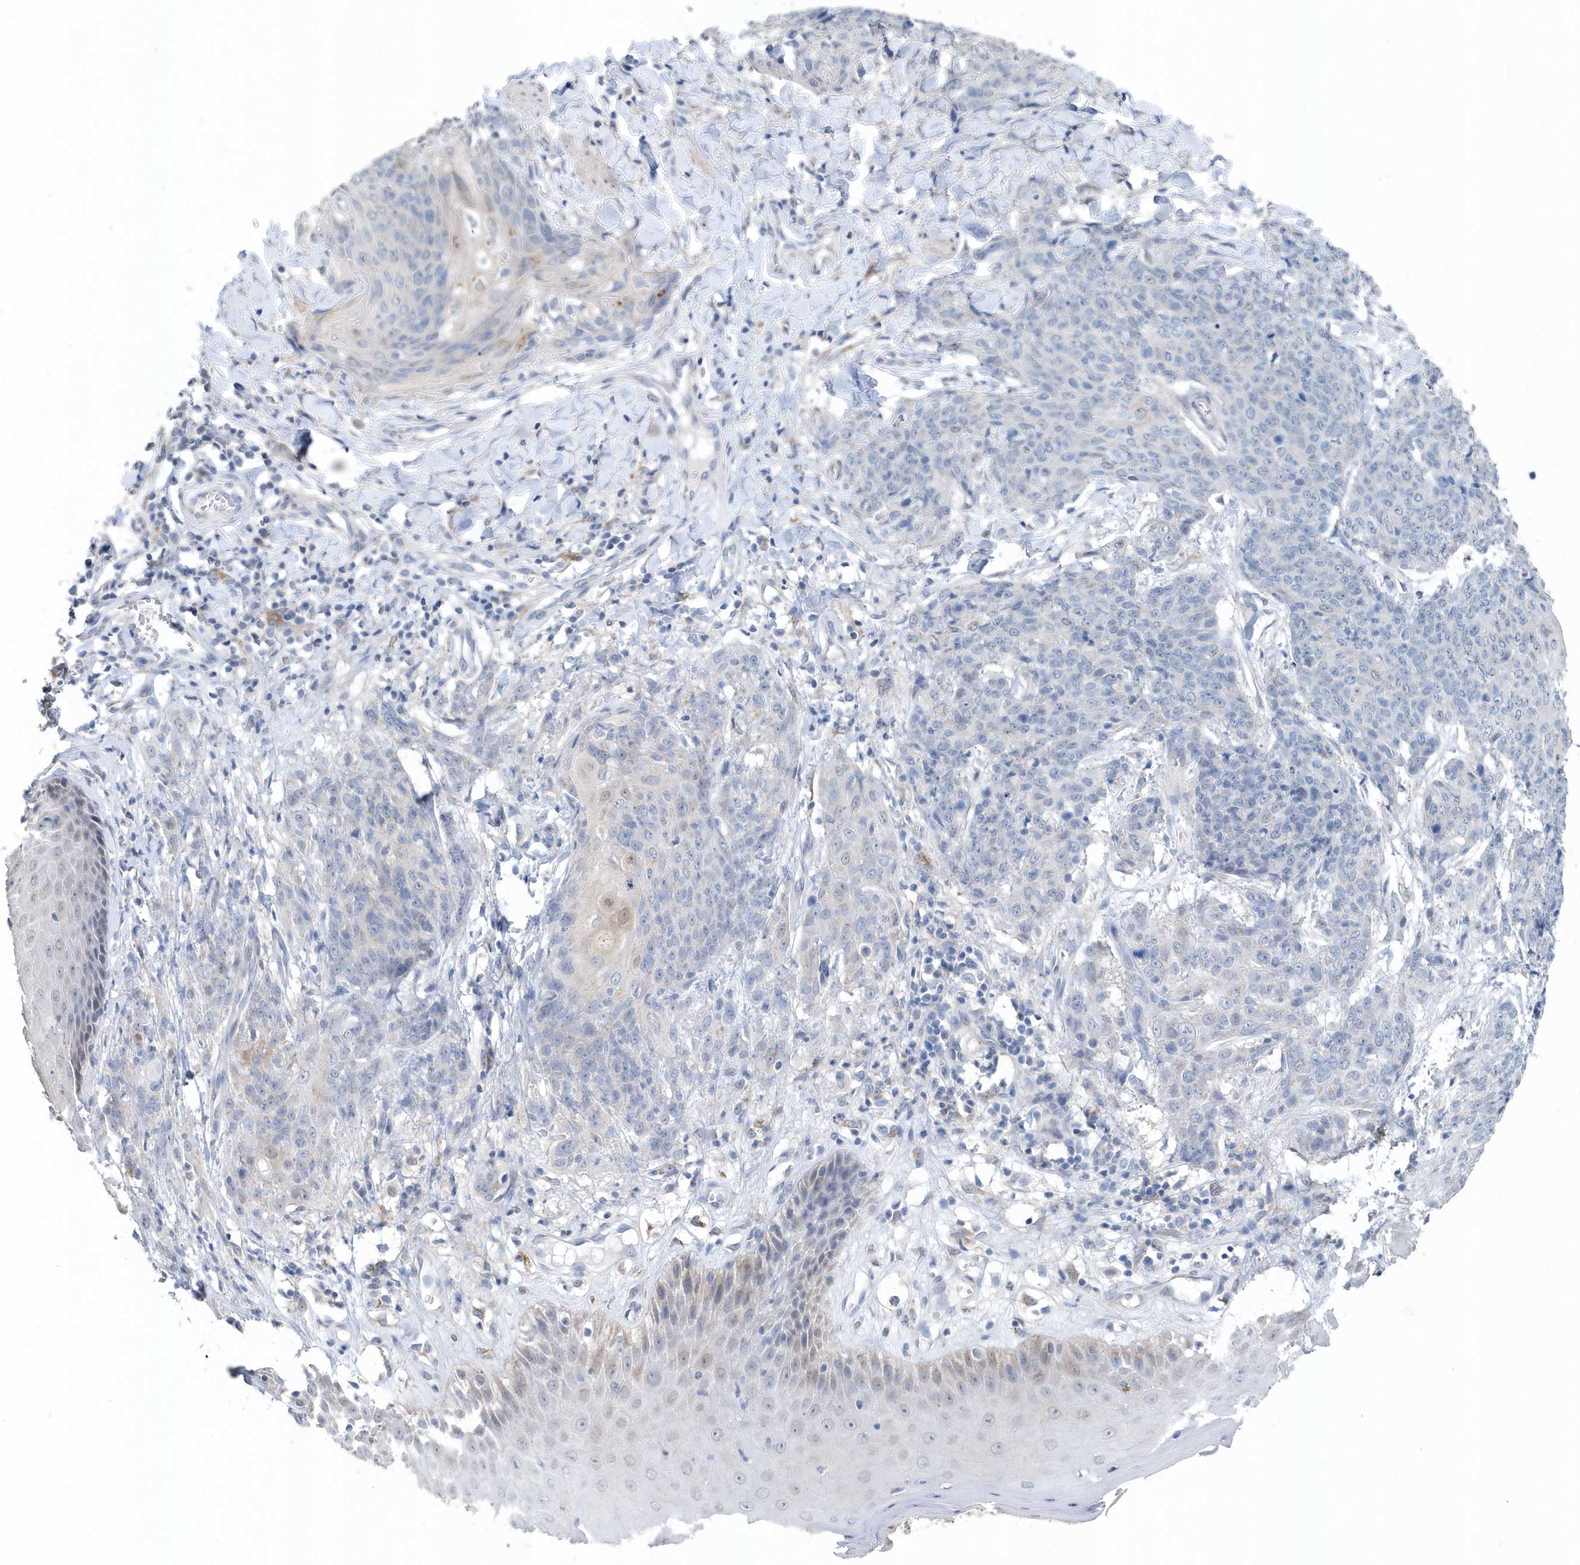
{"staining": {"intensity": "negative", "quantity": "none", "location": "none"}, "tissue": "skin cancer", "cell_type": "Tumor cells", "image_type": "cancer", "snomed": [{"axis": "morphology", "description": "Squamous cell carcinoma, NOS"}, {"axis": "topography", "description": "Skin"}, {"axis": "topography", "description": "Vulva"}], "caption": "Image shows no significant protein positivity in tumor cells of skin squamous cell carcinoma. Nuclei are stained in blue.", "gene": "PFN2", "patient": {"sex": "female", "age": 85}}